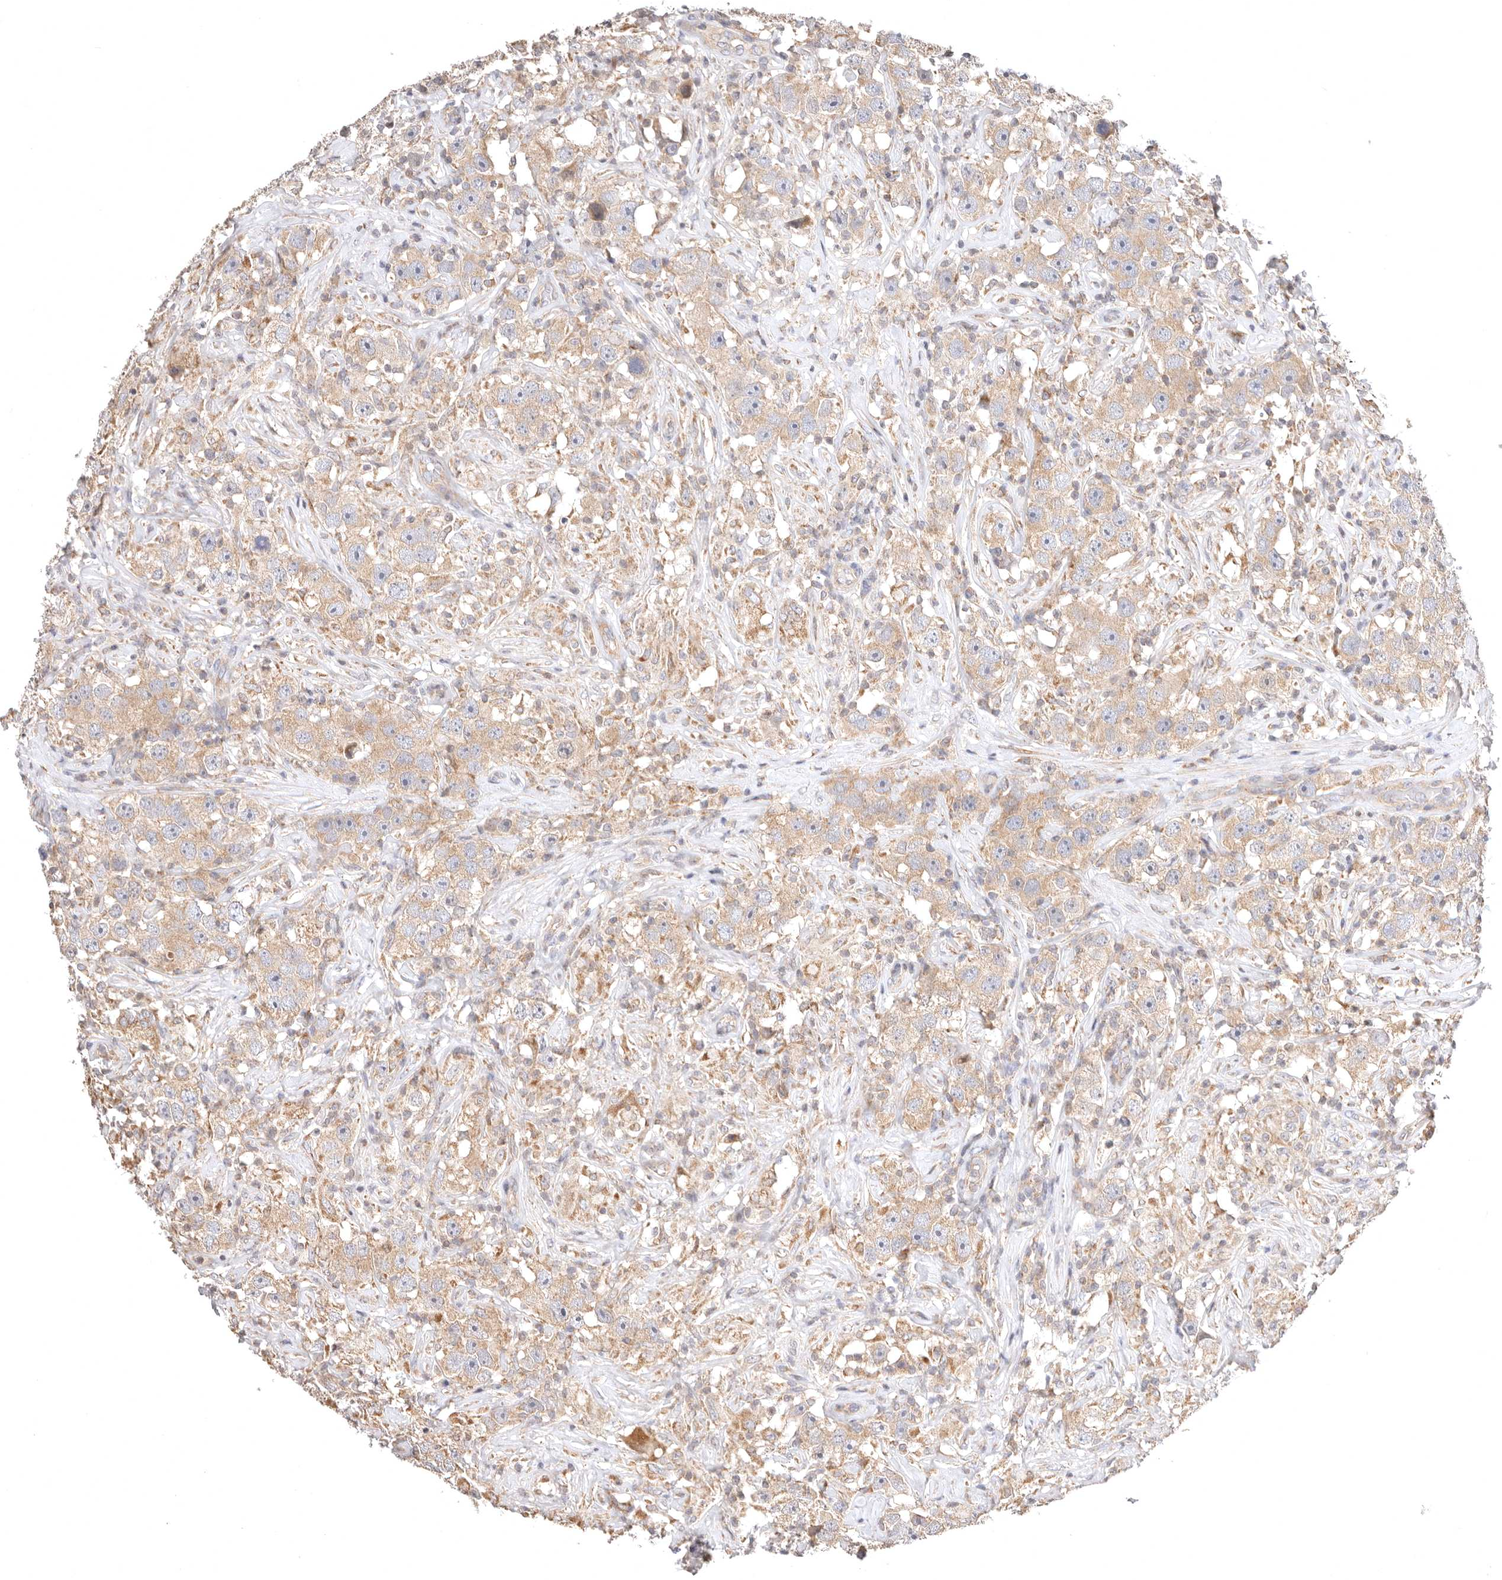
{"staining": {"intensity": "moderate", "quantity": ">75%", "location": "cytoplasmic/membranous"}, "tissue": "testis cancer", "cell_type": "Tumor cells", "image_type": "cancer", "snomed": [{"axis": "morphology", "description": "Seminoma, NOS"}, {"axis": "topography", "description": "Testis"}], "caption": "This histopathology image displays immunohistochemistry staining of seminoma (testis), with medium moderate cytoplasmic/membranous staining in about >75% of tumor cells.", "gene": "KCMF1", "patient": {"sex": "male", "age": 49}}